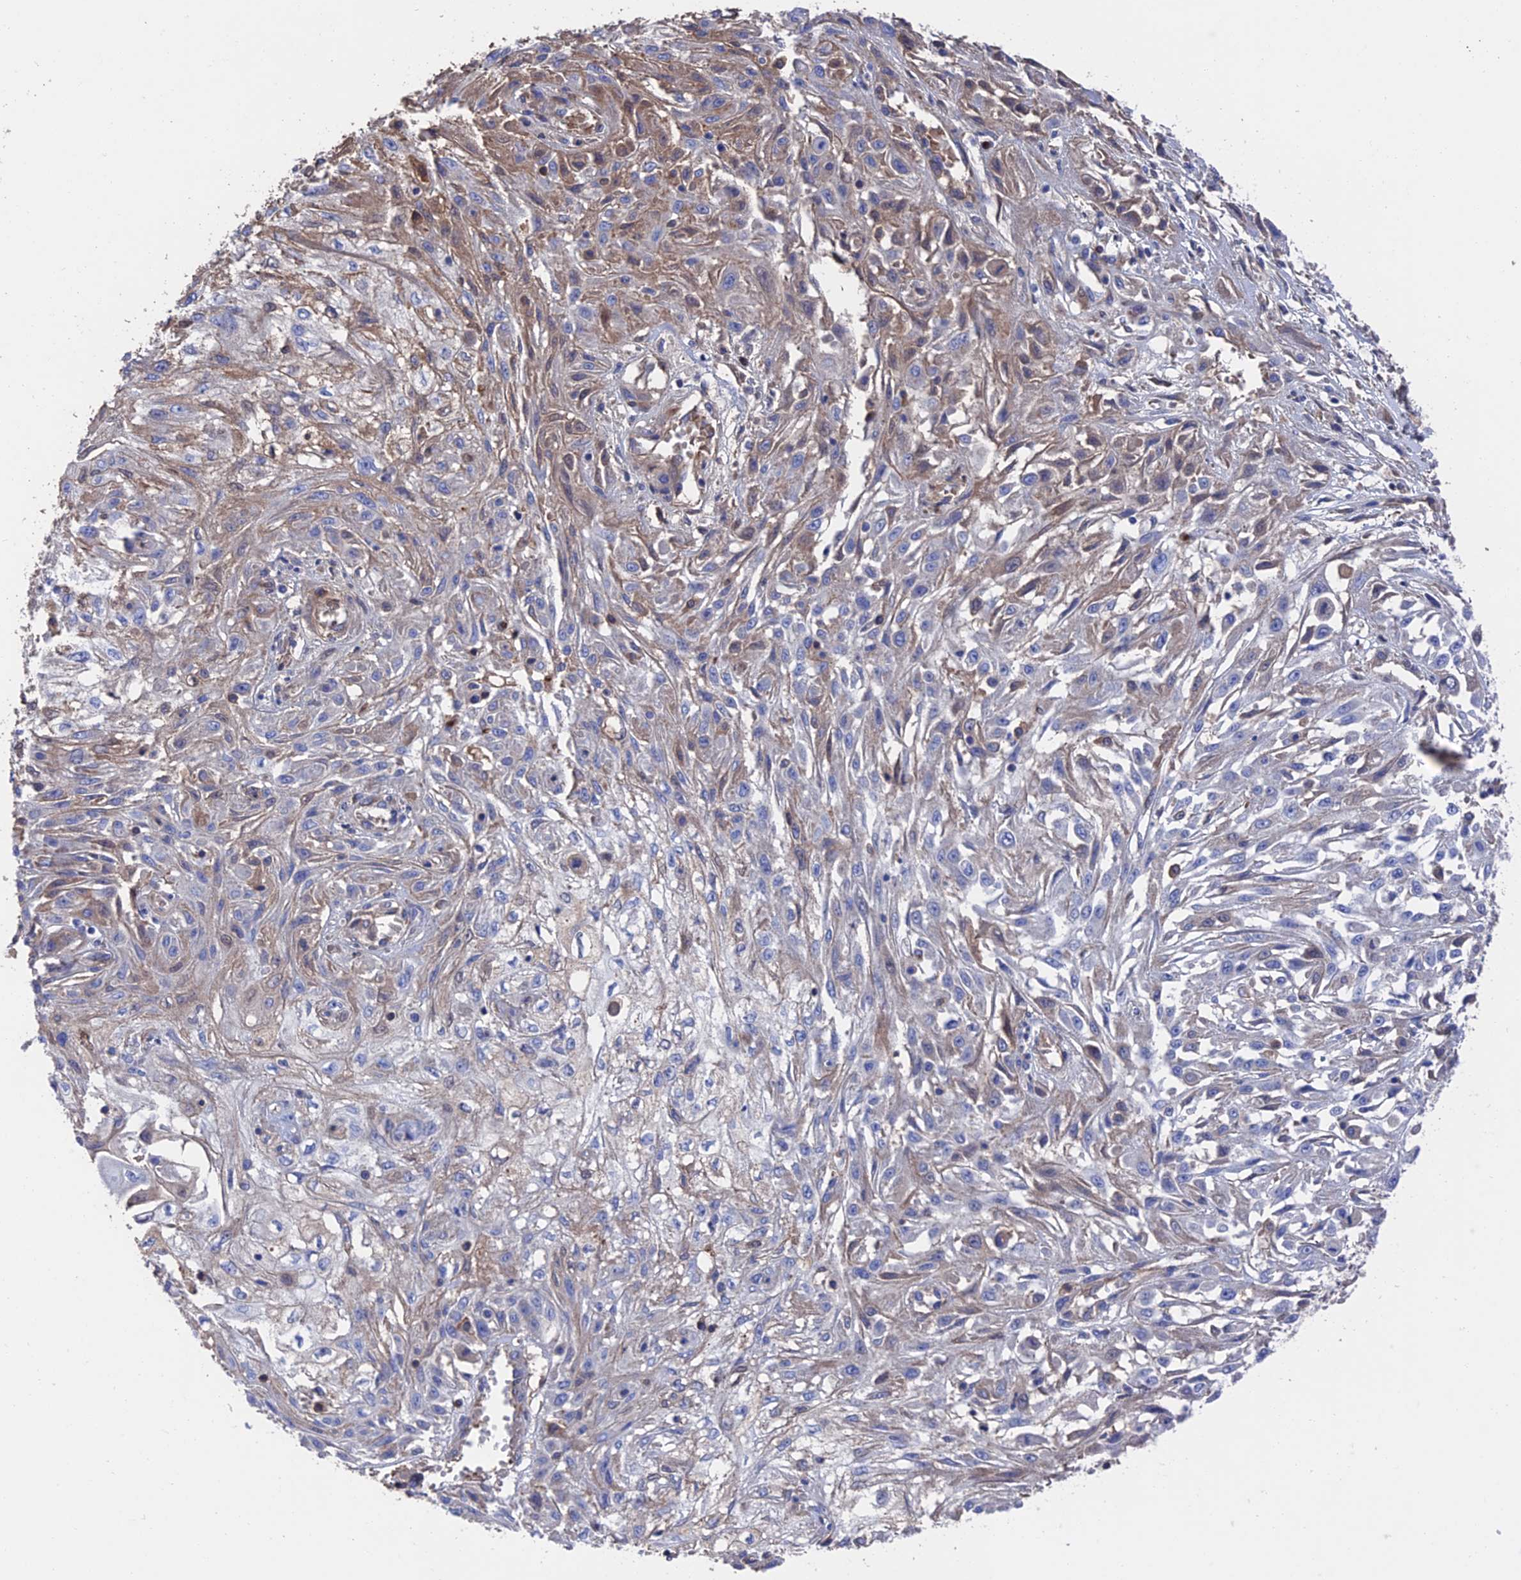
{"staining": {"intensity": "negative", "quantity": "none", "location": "none"}, "tissue": "skin cancer", "cell_type": "Tumor cells", "image_type": "cancer", "snomed": [{"axis": "morphology", "description": "Squamous cell carcinoma, NOS"}, {"axis": "morphology", "description": "Squamous cell carcinoma, metastatic, NOS"}, {"axis": "topography", "description": "Skin"}, {"axis": "topography", "description": "Lymph node"}], "caption": "High magnification brightfield microscopy of metastatic squamous cell carcinoma (skin) stained with DAB (brown) and counterstained with hematoxylin (blue): tumor cells show no significant staining. The staining is performed using DAB brown chromogen with nuclei counter-stained in using hematoxylin.", "gene": "HPF1", "patient": {"sex": "male", "age": 75}}